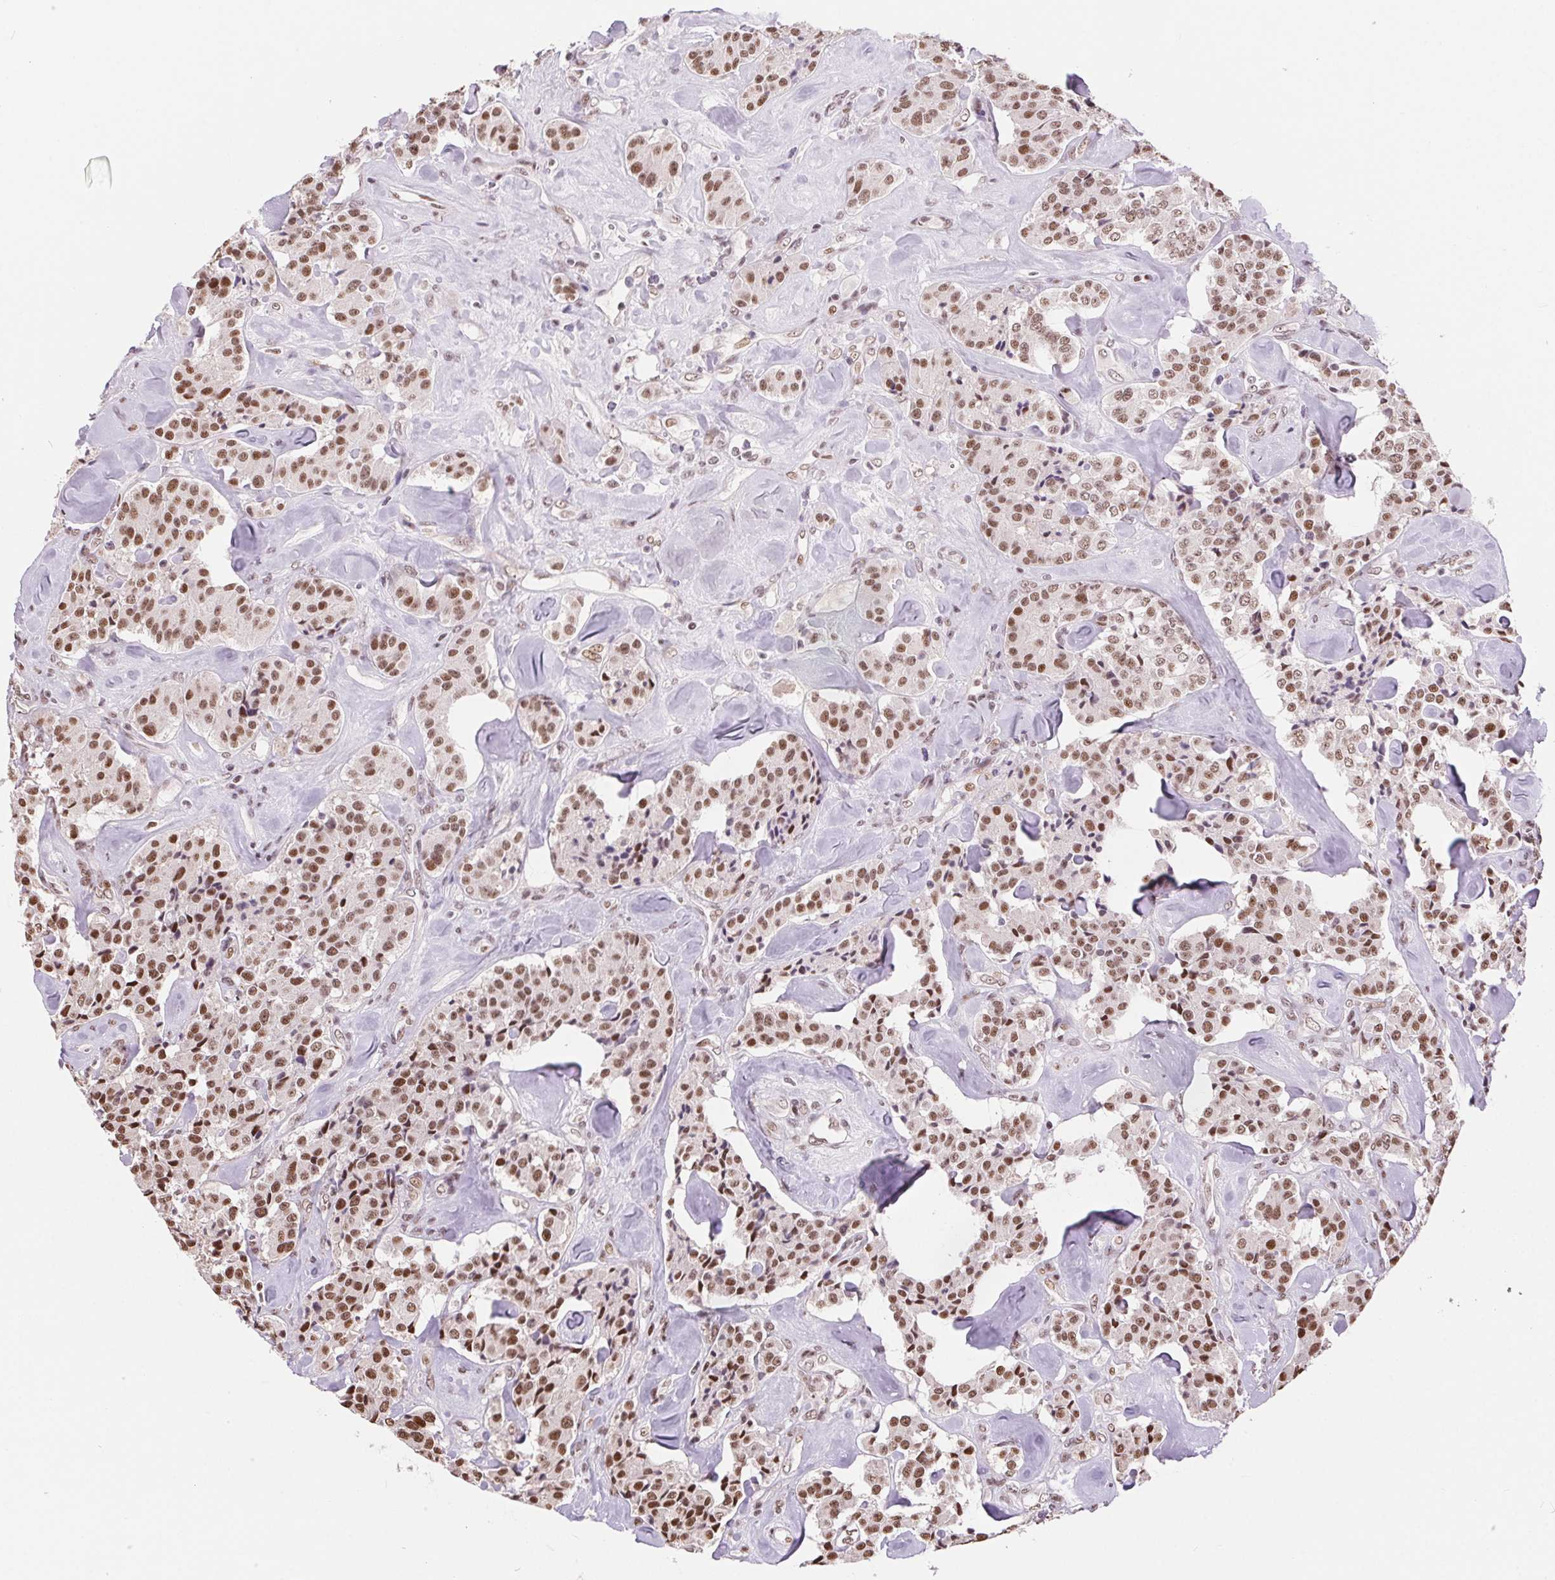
{"staining": {"intensity": "moderate", "quantity": ">75%", "location": "nuclear"}, "tissue": "carcinoid", "cell_type": "Tumor cells", "image_type": "cancer", "snomed": [{"axis": "morphology", "description": "Carcinoid, malignant, NOS"}, {"axis": "topography", "description": "Pancreas"}], "caption": "Tumor cells show medium levels of moderate nuclear positivity in approximately >75% of cells in malignant carcinoid.", "gene": "RAD23A", "patient": {"sex": "male", "age": 41}}